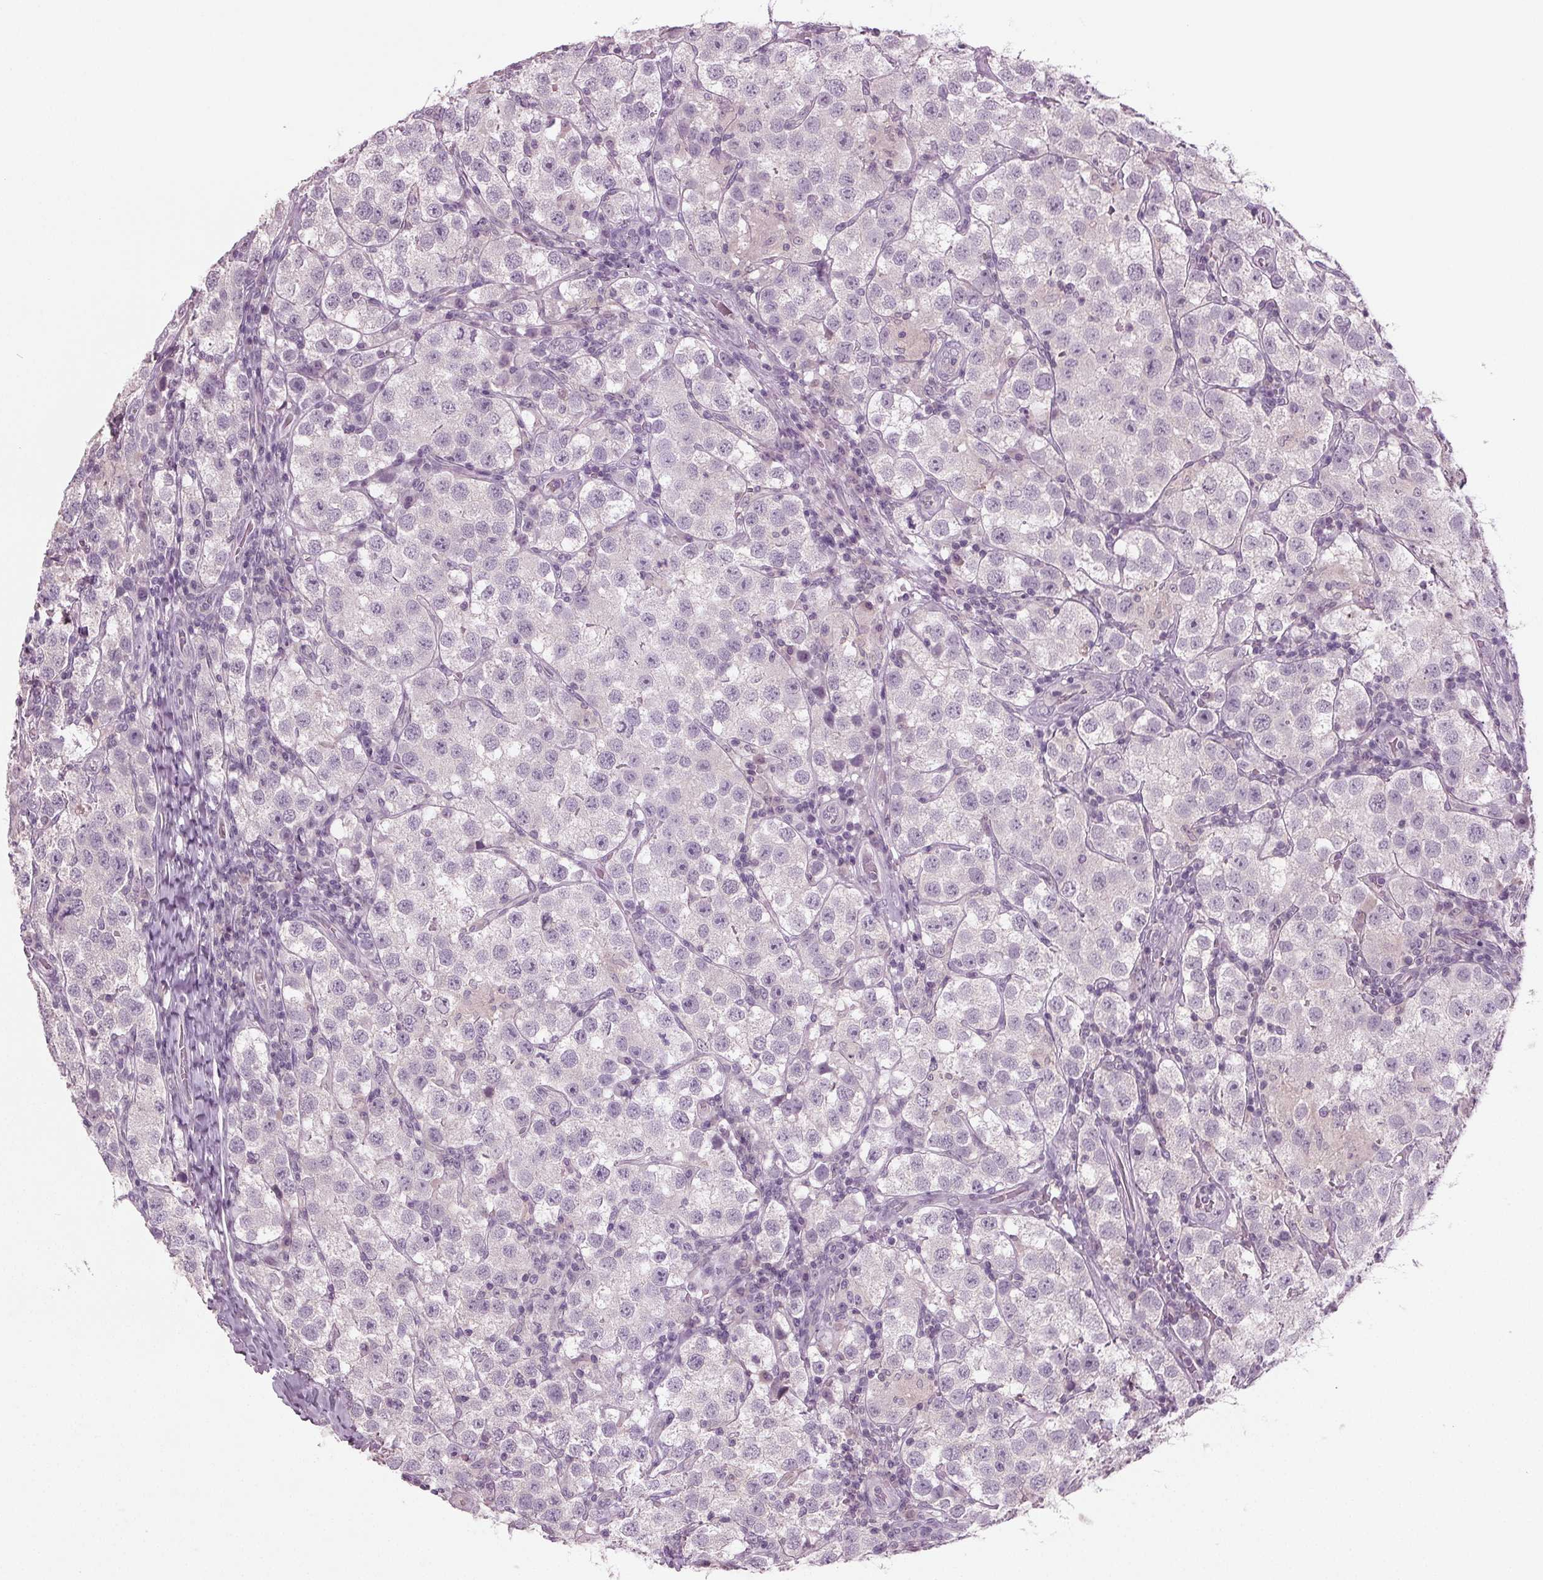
{"staining": {"intensity": "negative", "quantity": "none", "location": "none"}, "tissue": "testis cancer", "cell_type": "Tumor cells", "image_type": "cancer", "snomed": [{"axis": "morphology", "description": "Seminoma, NOS"}, {"axis": "topography", "description": "Testis"}], "caption": "This is a photomicrograph of immunohistochemistry (IHC) staining of testis seminoma, which shows no positivity in tumor cells.", "gene": "BHLHE22", "patient": {"sex": "male", "age": 37}}